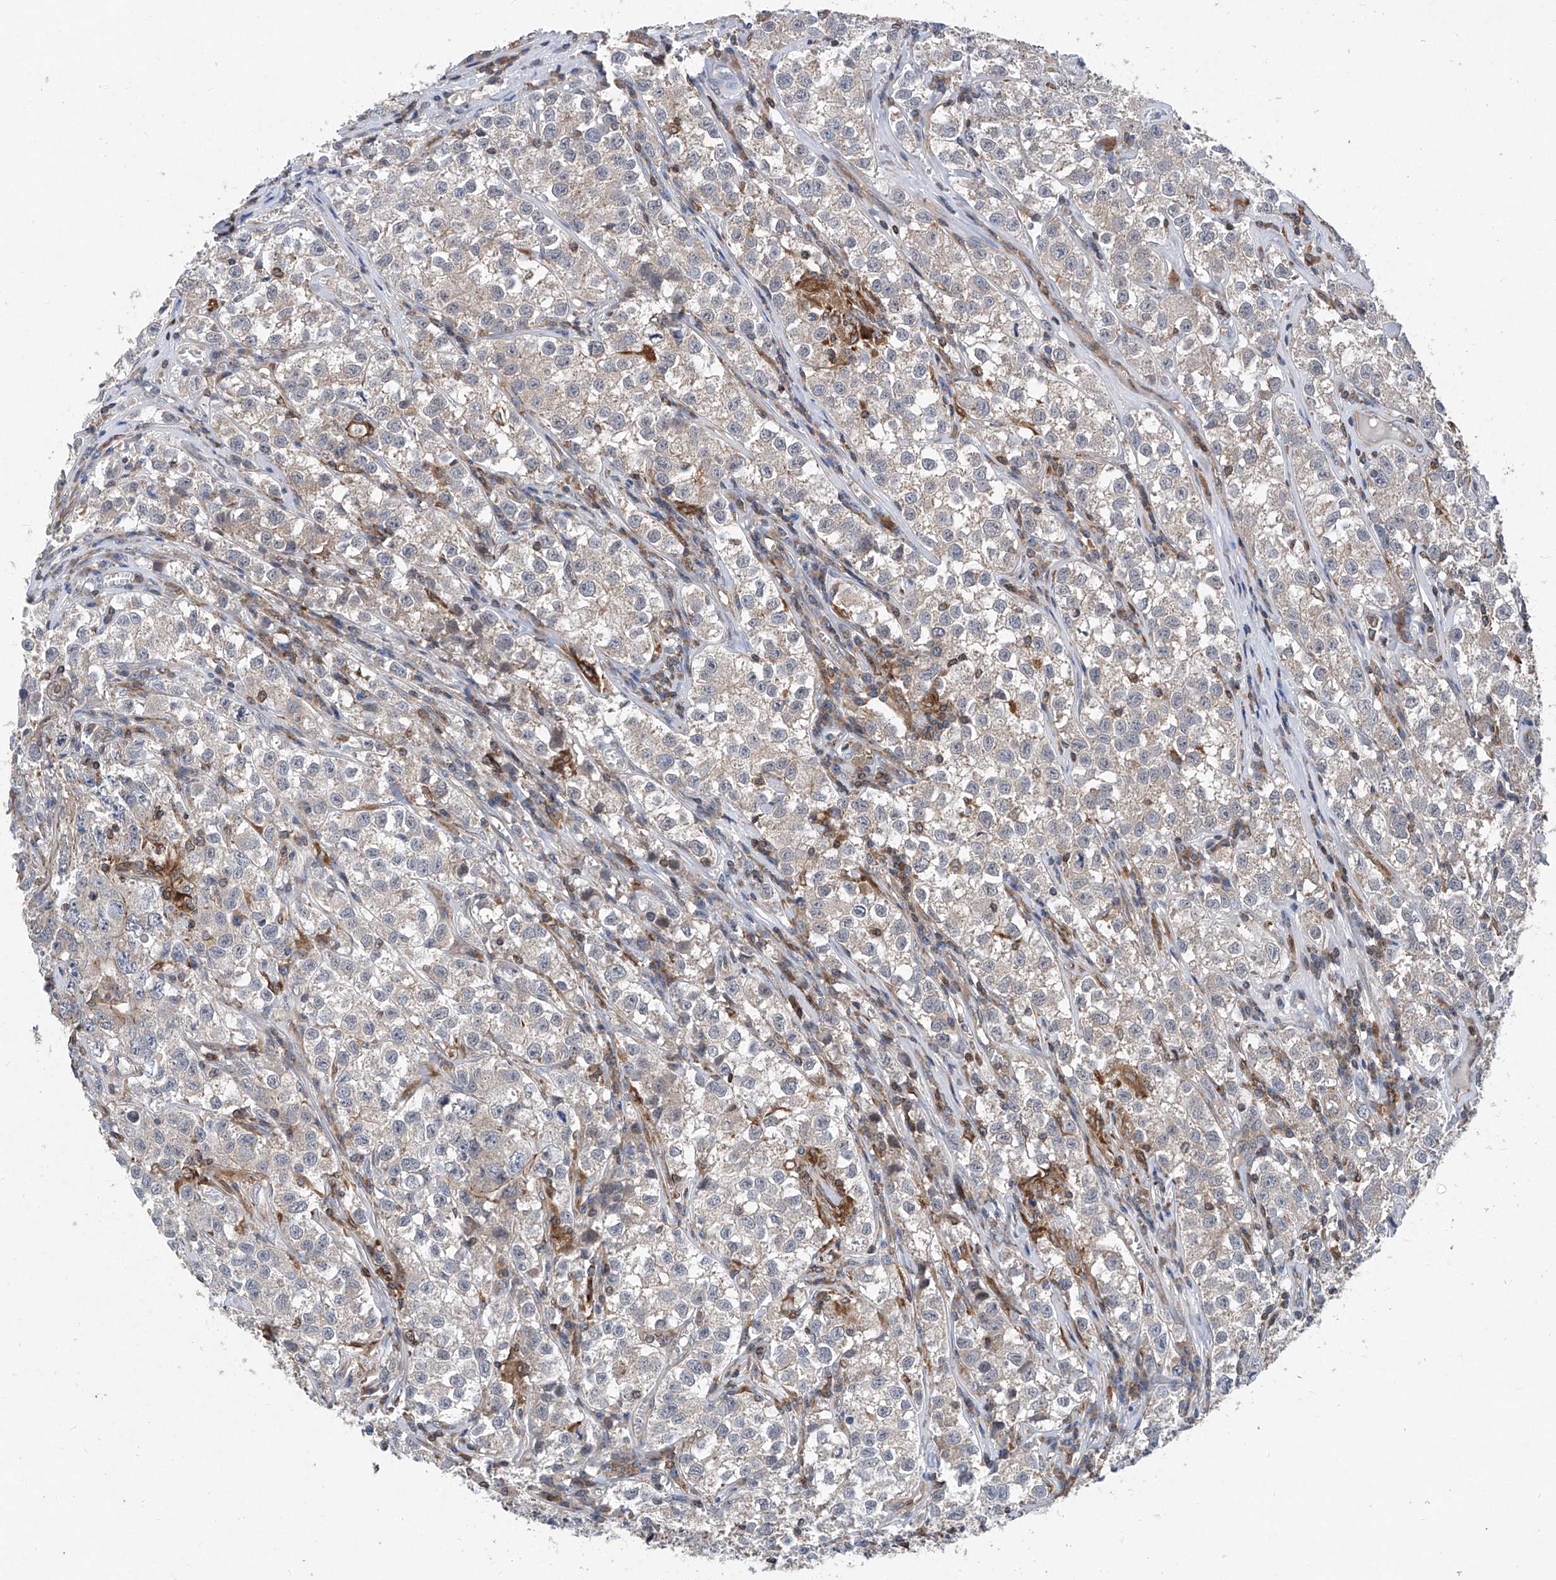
{"staining": {"intensity": "weak", "quantity": "<25%", "location": "cytoplasmic/membranous"}, "tissue": "testis cancer", "cell_type": "Tumor cells", "image_type": "cancer", "snomed": [{"axis": "morphology", "description": "Seminoma, NOS"}, {"axis": "morphology", "description": "Carcinoma, Embryonal, NOS"}, {"axis": "topography", "description": "Testis"}], "caption": "Immunohistochemistry (IHC) histopathology image of testis cancer stained for a protein (brown), which shows no expression in tumor cells.", "gene": "TRIM38", "patient": {"sex": "male", "age": 43}}